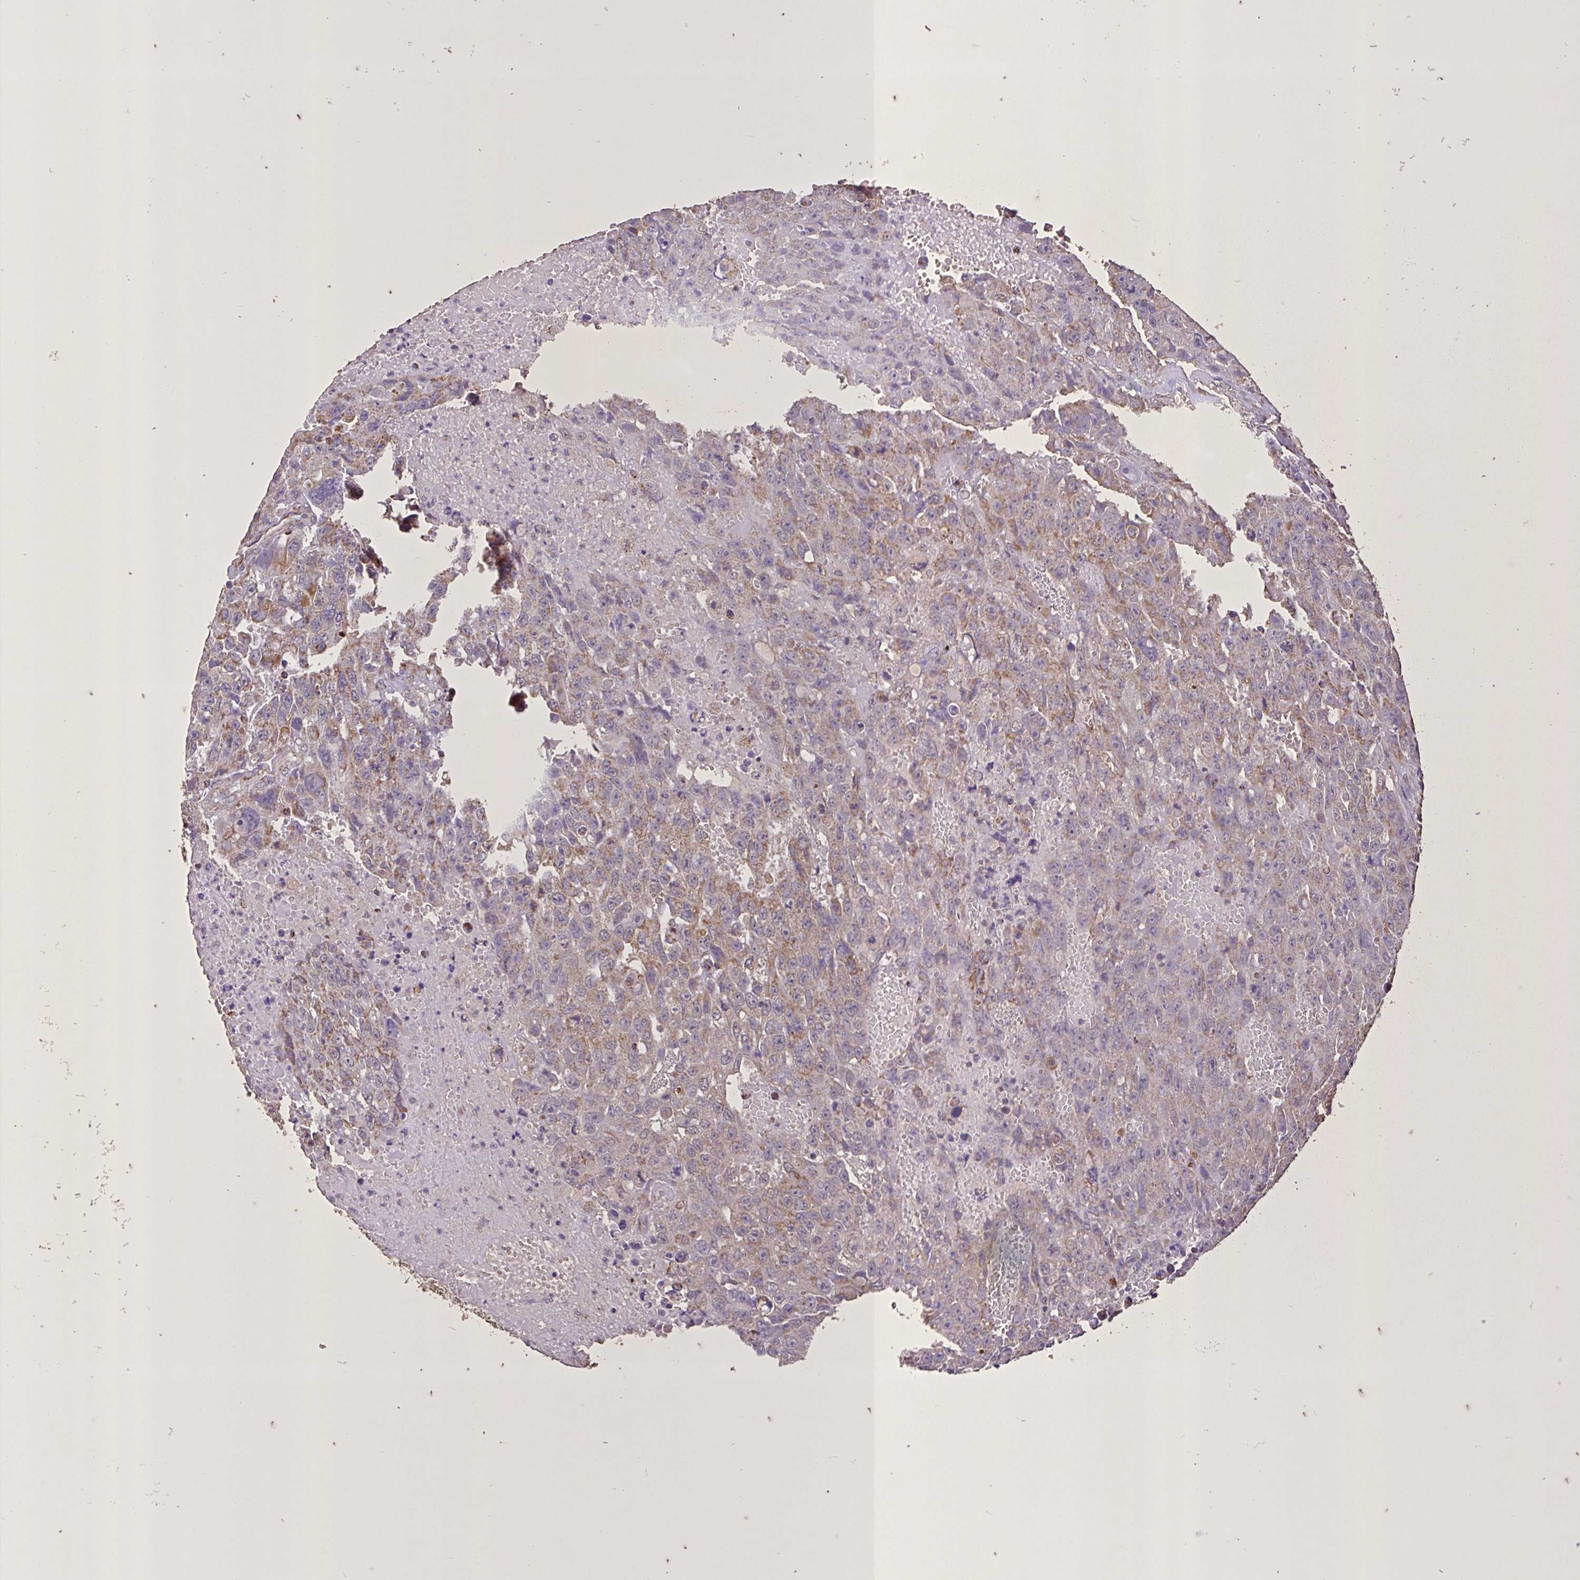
{"staining": {"intensity": "weak", "quantity": "25%-75%", "location": "cytoplasmic/membranous"}, "tissue": "testis cancer", "cell_type": "Tumor cells", "image_type": "cancer", "snomed": [{"axis": "morphology", "description": "Seminoma, NOS"}, {"axis": "topography", "description": "Testis"}], "caption": "This is an image of immunohistochemistry staining of testis cancer, which shows weak positivity in the cytoplasmic/membranous of tumor cells.", "gene": "AGK", "patient": {"sex": "male", "age": 26}}